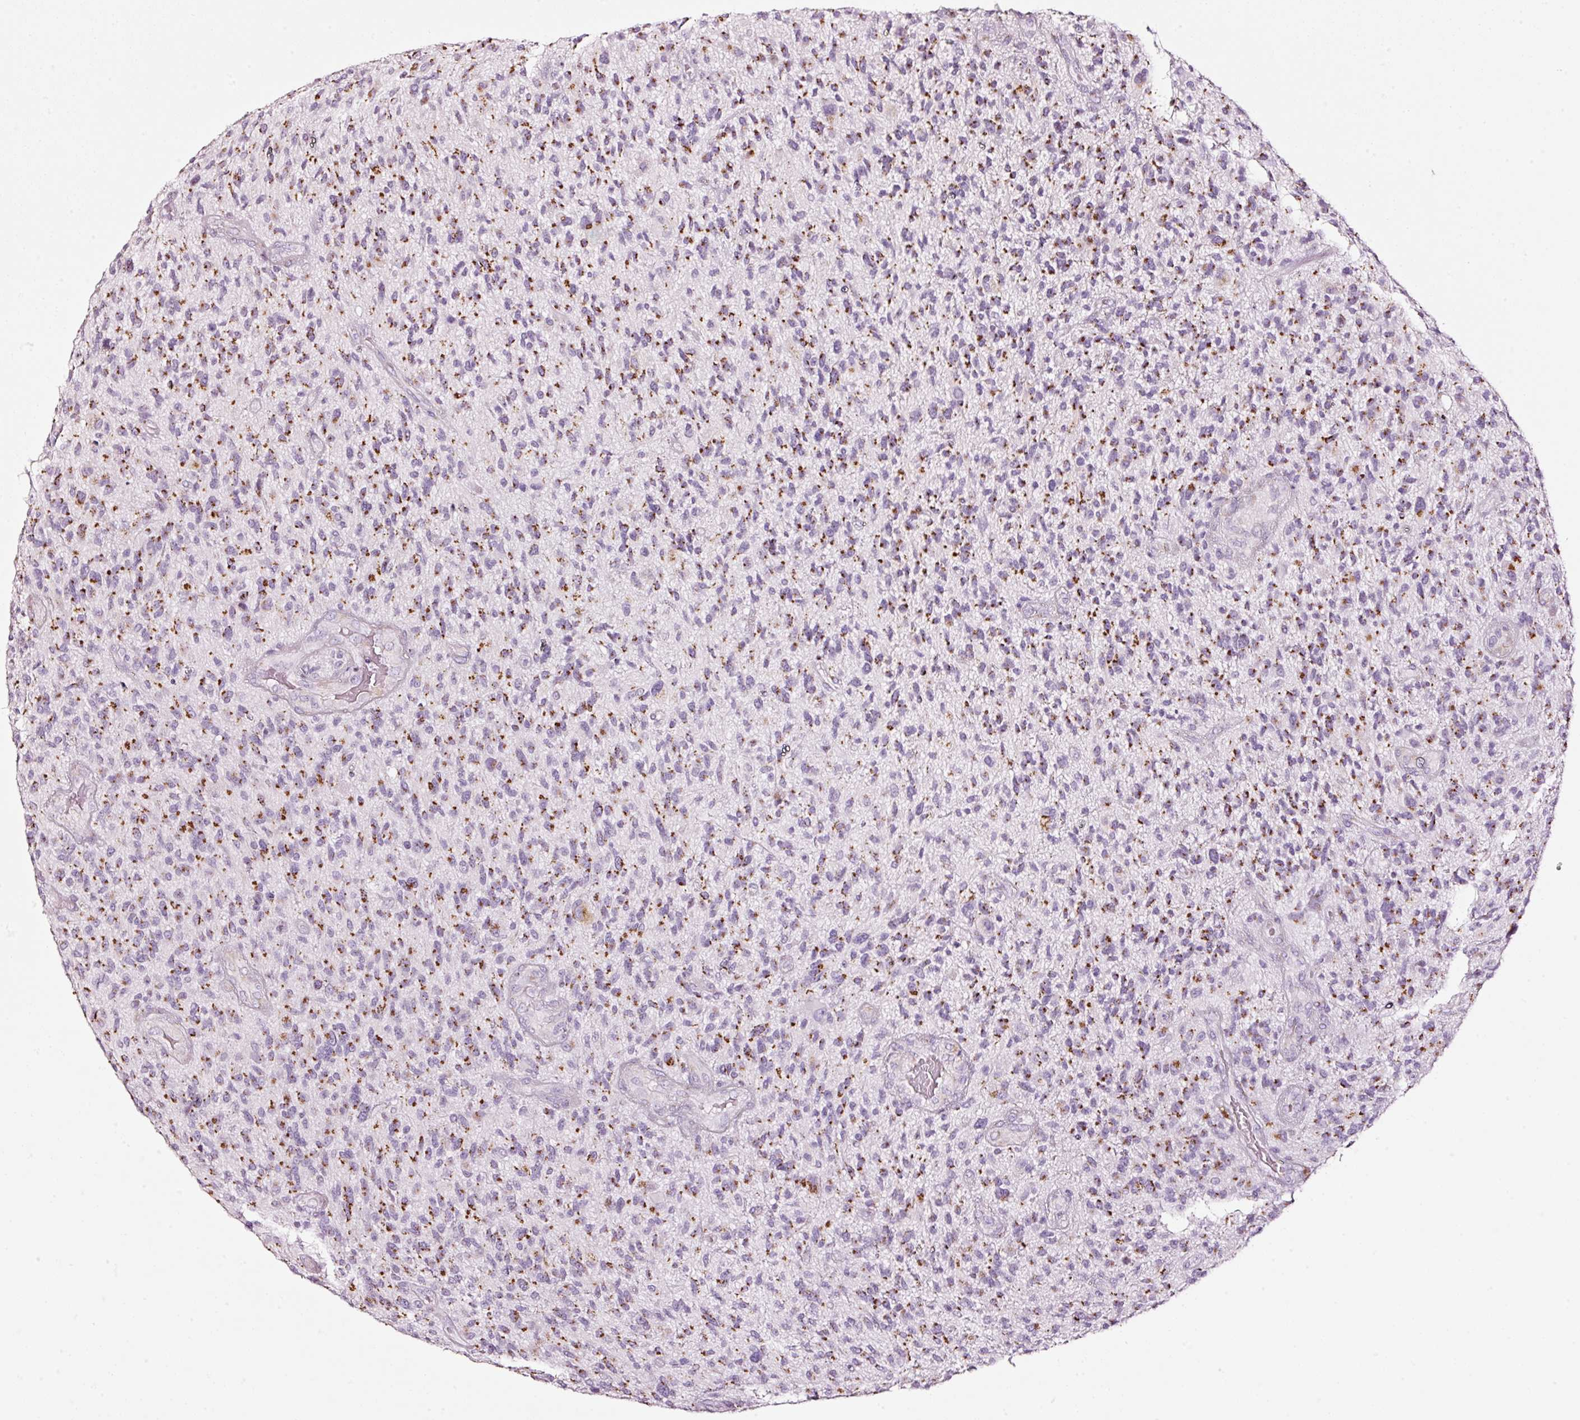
{"staining": {"intensity": "moderate", "quantity": ">75%", "location": "cytoplasmic/membranous"}, "tissue": "glioma", "cell_type": "Tumor cells", "image_type": "cancer", "snomed": [{"axis": "morphology", "description": "Glioma, malignant, High grade"}, {"axis": "topography", "description": "Brain"}], "caption": "Brown immunohistochemical staining in human glioma shows moderate cytoplasmic/membranous expression in about >75% of tumor cells.", "gene": "SDF4", "patient": {"sex": "male", "age": 47}}